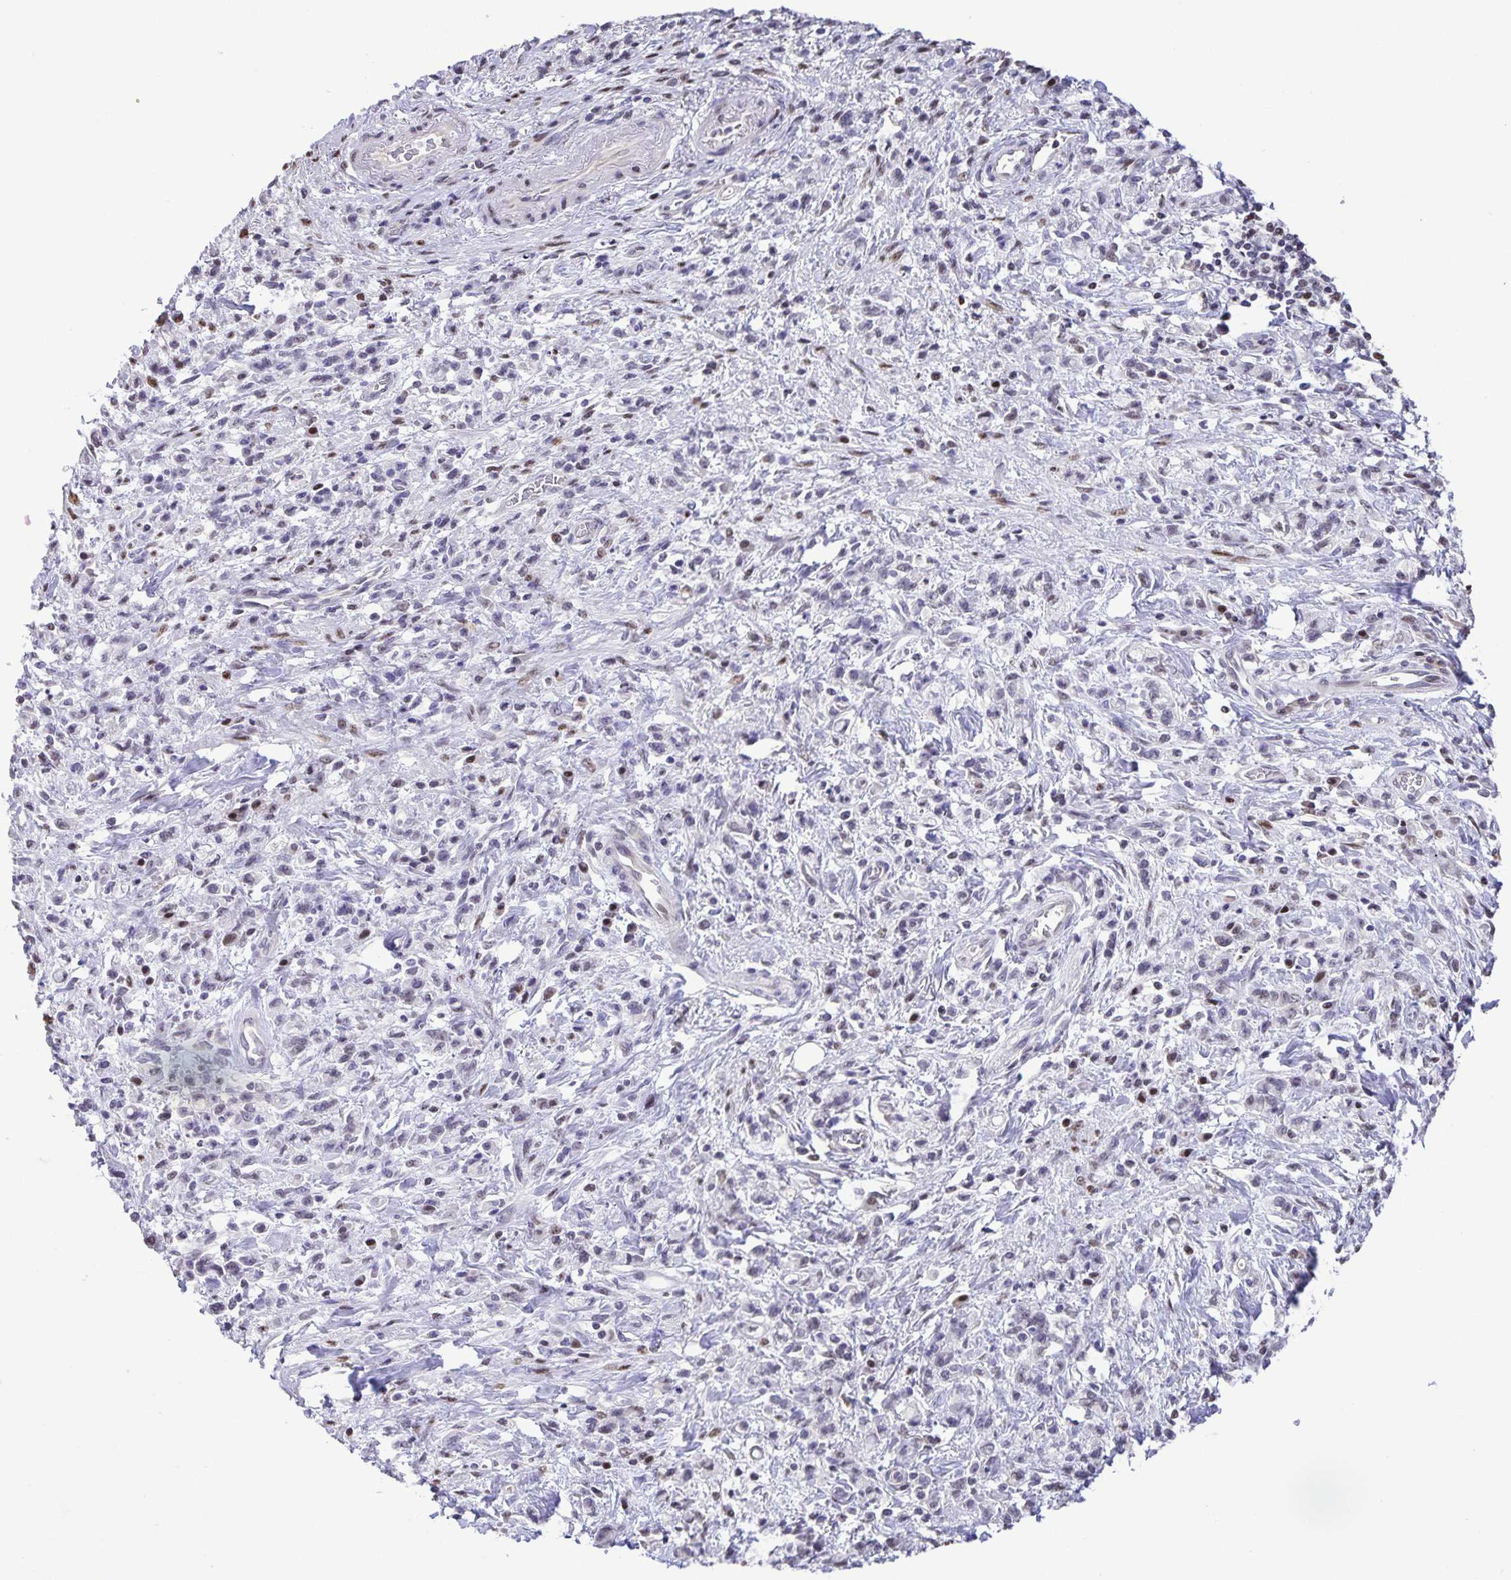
{"staining": {"intensity": "negative", "quantity": "none", "location": "none"}, "tissue": "stomach cancer", "cell_type": "Tumor cells", "image_type": "cancer", "snomed": [{"axis": "morphology", "description": "Adenocarcinoma, NOS"}, {"axis": "topography", "description": "Stomach"}], "caption": "High power microscopy histopathology image of an immunohistochemistry (IHC) photomicrograph of adenocarcinoma (stomach), revealing no significant staining in tumor cells. The staining was performed using DAB to visualize the protein expression in brown, while the nuclei were stained in blue with hematoxylin (Magnification: 20x).", "gene": "ONECUT2", "patient": {"sex": "male", "age": 77}}